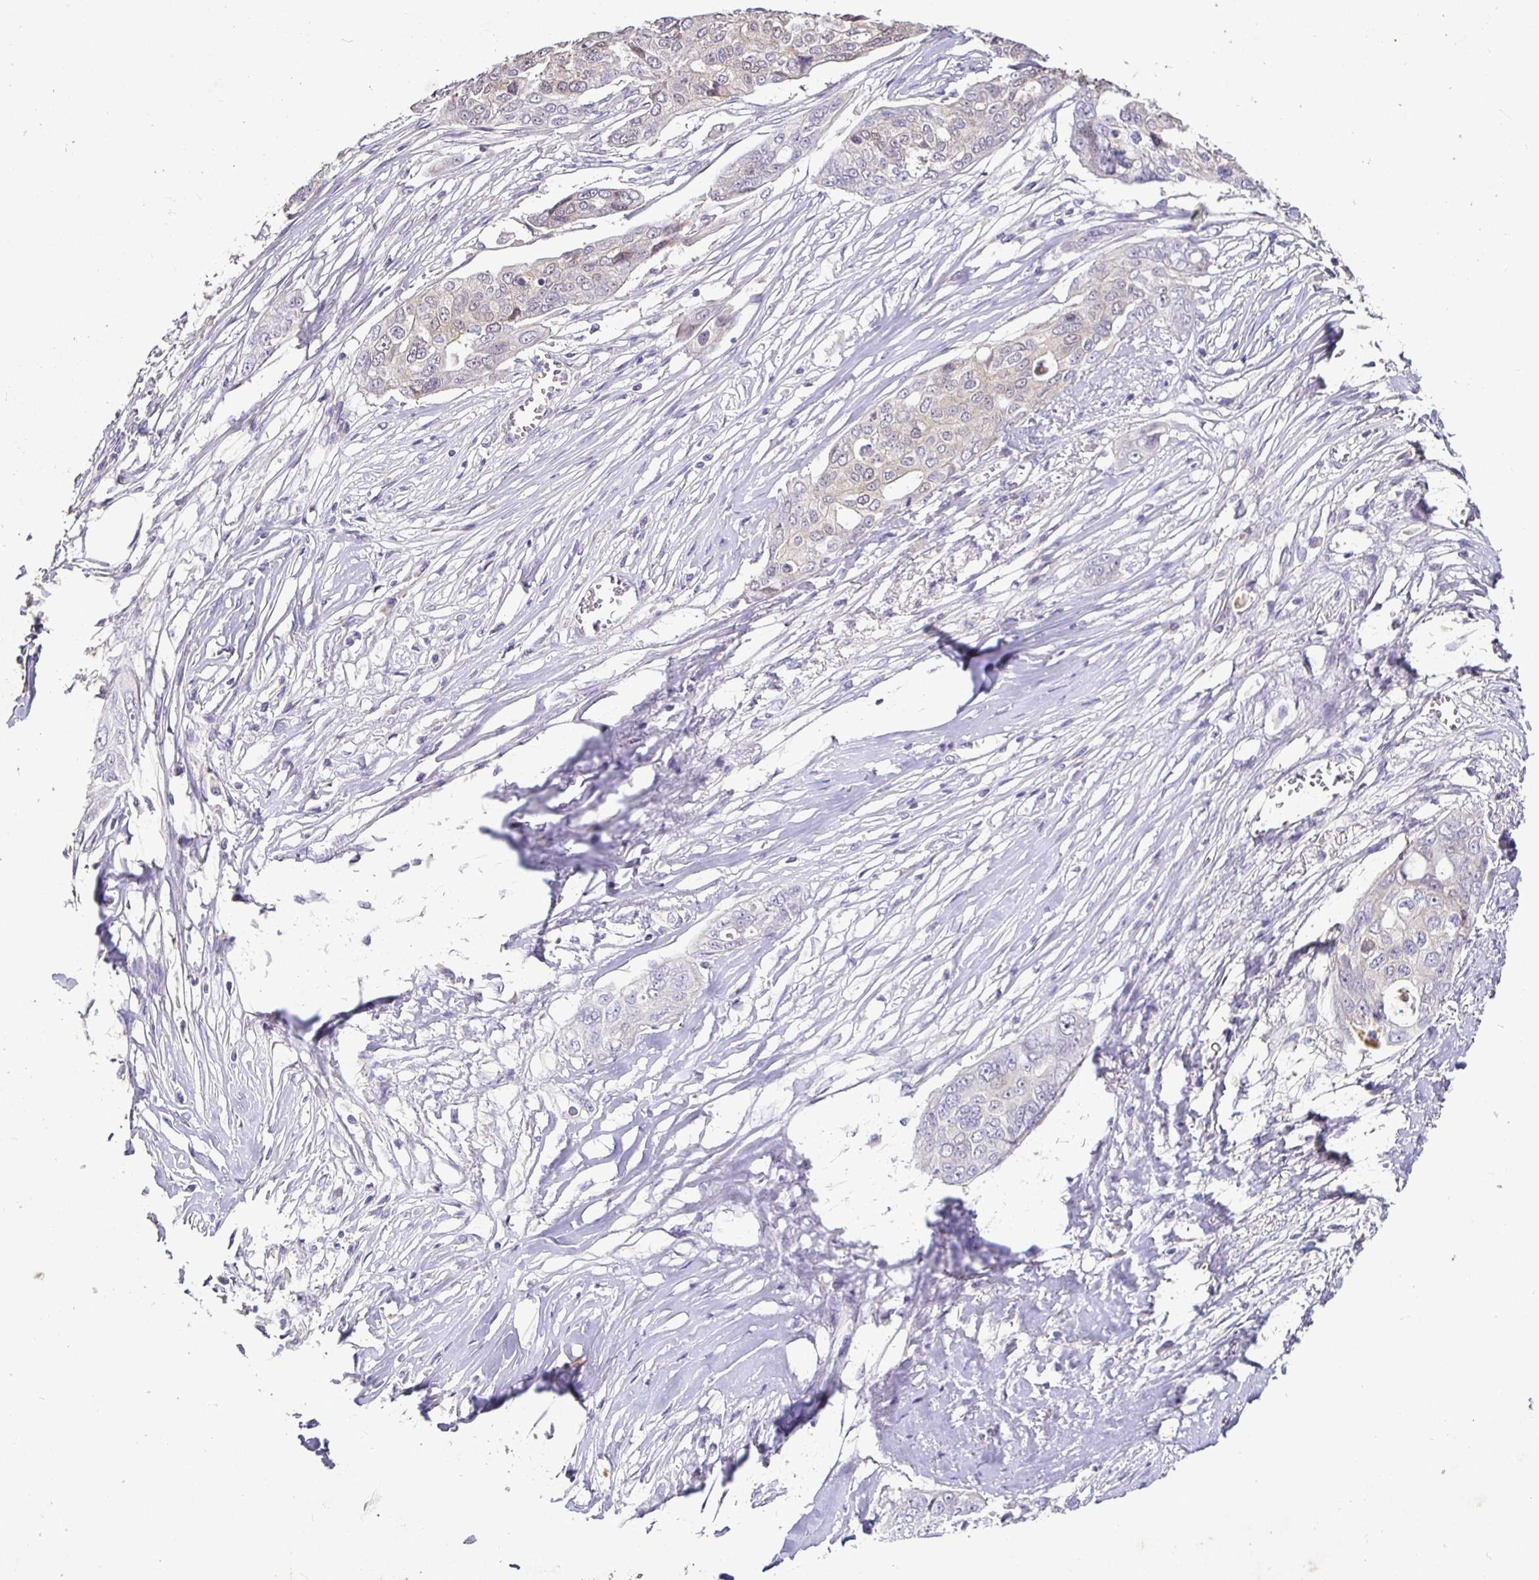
{"staining": {"intensity": "negative", "quantity": "none", "location": "none"}, "tissue": "ovarian cancer", "cell_type": "Tumor cells", "image_type": "cancer", "snomed": [{"axis": "morphology", "description": "Carcinoma, endometroid"}, {"axis": "topography", "description": "Ovary"}], "caption": "This image is of ovarian cancer stained with immunohistochemistry to label a protein in brown with the nuclei are counter-stained blue. There is no positivity in tumor cells.", "gene": "SHISA4", "patient": {"sex": "female", "age": 70}}